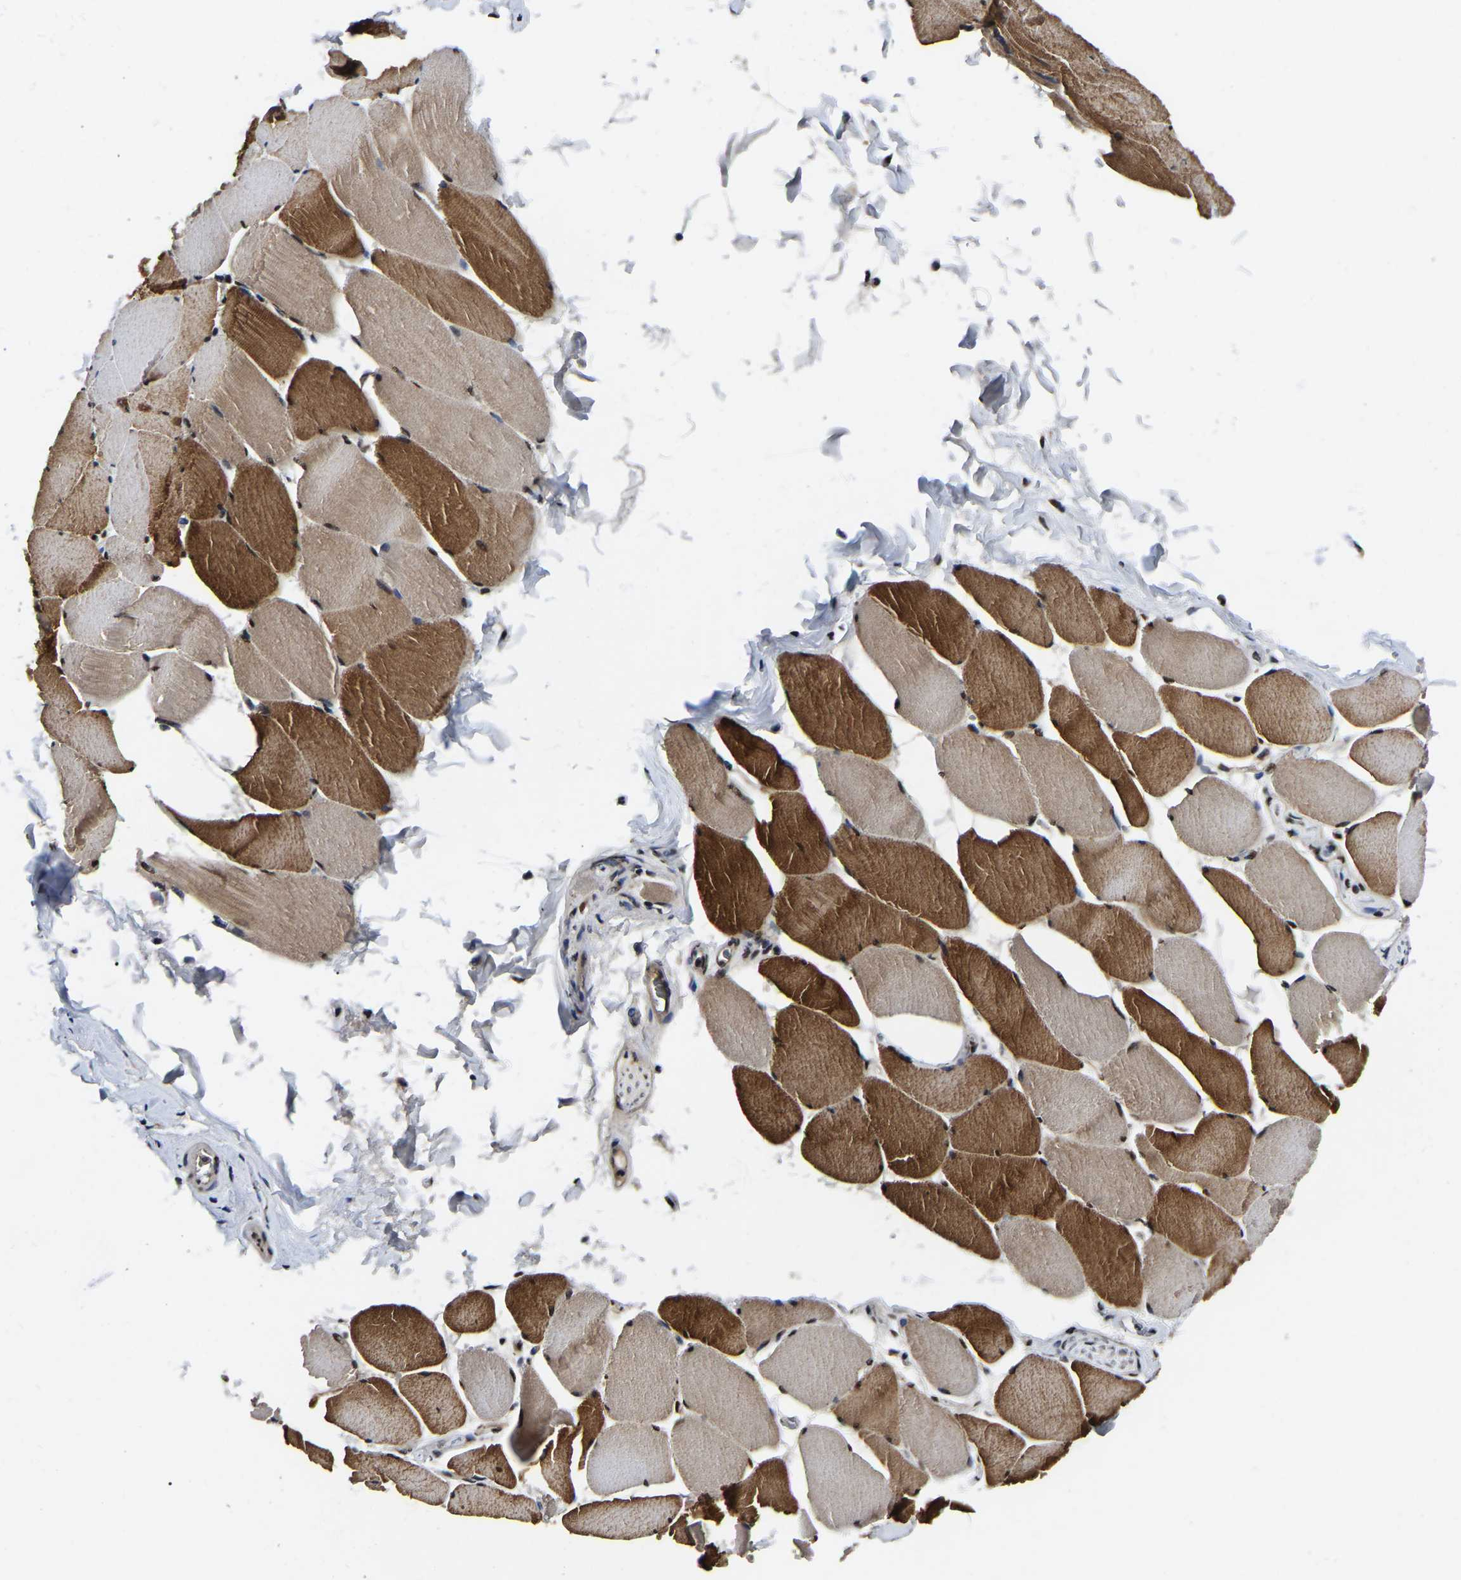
{"staining": {"intensity": "strong", "quantity": "25%-75%", "location": "cytoplasmic/membranous,nuclear"}, "tissue": "skeletal muscle", "cell_type": "Myocytes", "image_type": "normal", "snomed": [{"axis": "morphology", "description": "Normal tissue, NOS"}, {"axis": "topography", "description": "Skeletal muscle"}], "caption": "Immunohistochemistry (IHC) staining of unremarkable skeletal muscle, which exhibits high levels of strong cytoplasmic/membranous,nuclear staining in approximately 25%-75% of myocytes indicating strong cytoplasmic/membranous,nuclear protein staining. The staining was performed using DAB (3,3'-diaminobenzidine) (brown) for protein detection and nuclei were counterstained in hematoxylin (blue).", "gene": "TRIM35", "patient": {"sex": "male", "age": 62}}